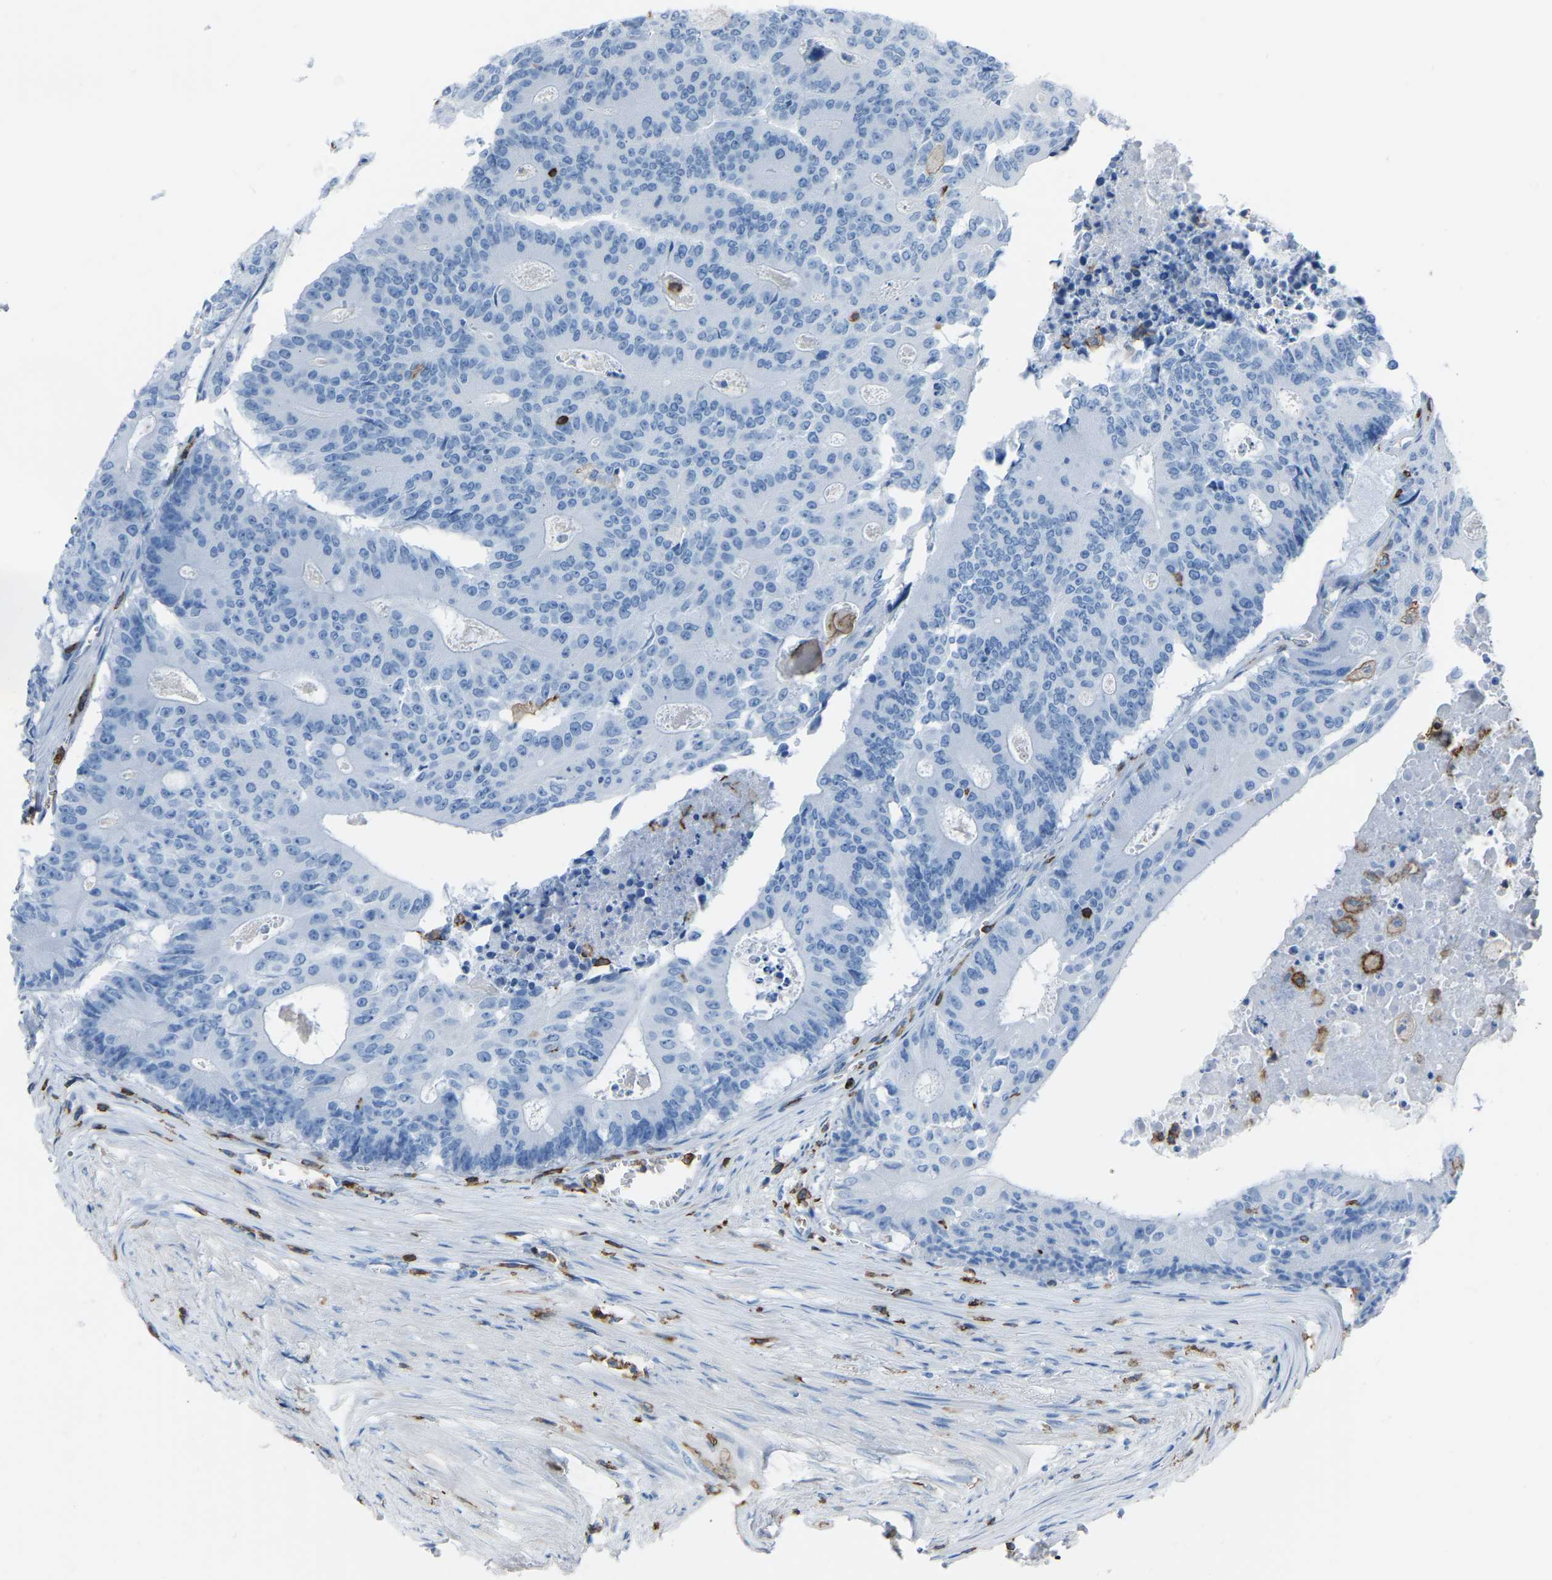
{"staining": {"intensity": "negative", "quantity": "none", "location": "none"}, "tissue": "colorectal cancer", "cell_type": "Tumor cells", "image_type": "cancer", "snomed": [{"axis": "morphology", "description": "Adenocarcinoma, NOS"}, {"axis": "topography", "description": "Colon"}], "caption": "An IHC histopathology image of colorectal cancer is shown. There is no staining in tumor cells of colorectal cancer. (Immunohistochemistry, brightfield microscopy, high magnification).", "gene": "LSP1", "patient": {"sex": "male", "age": 87}}